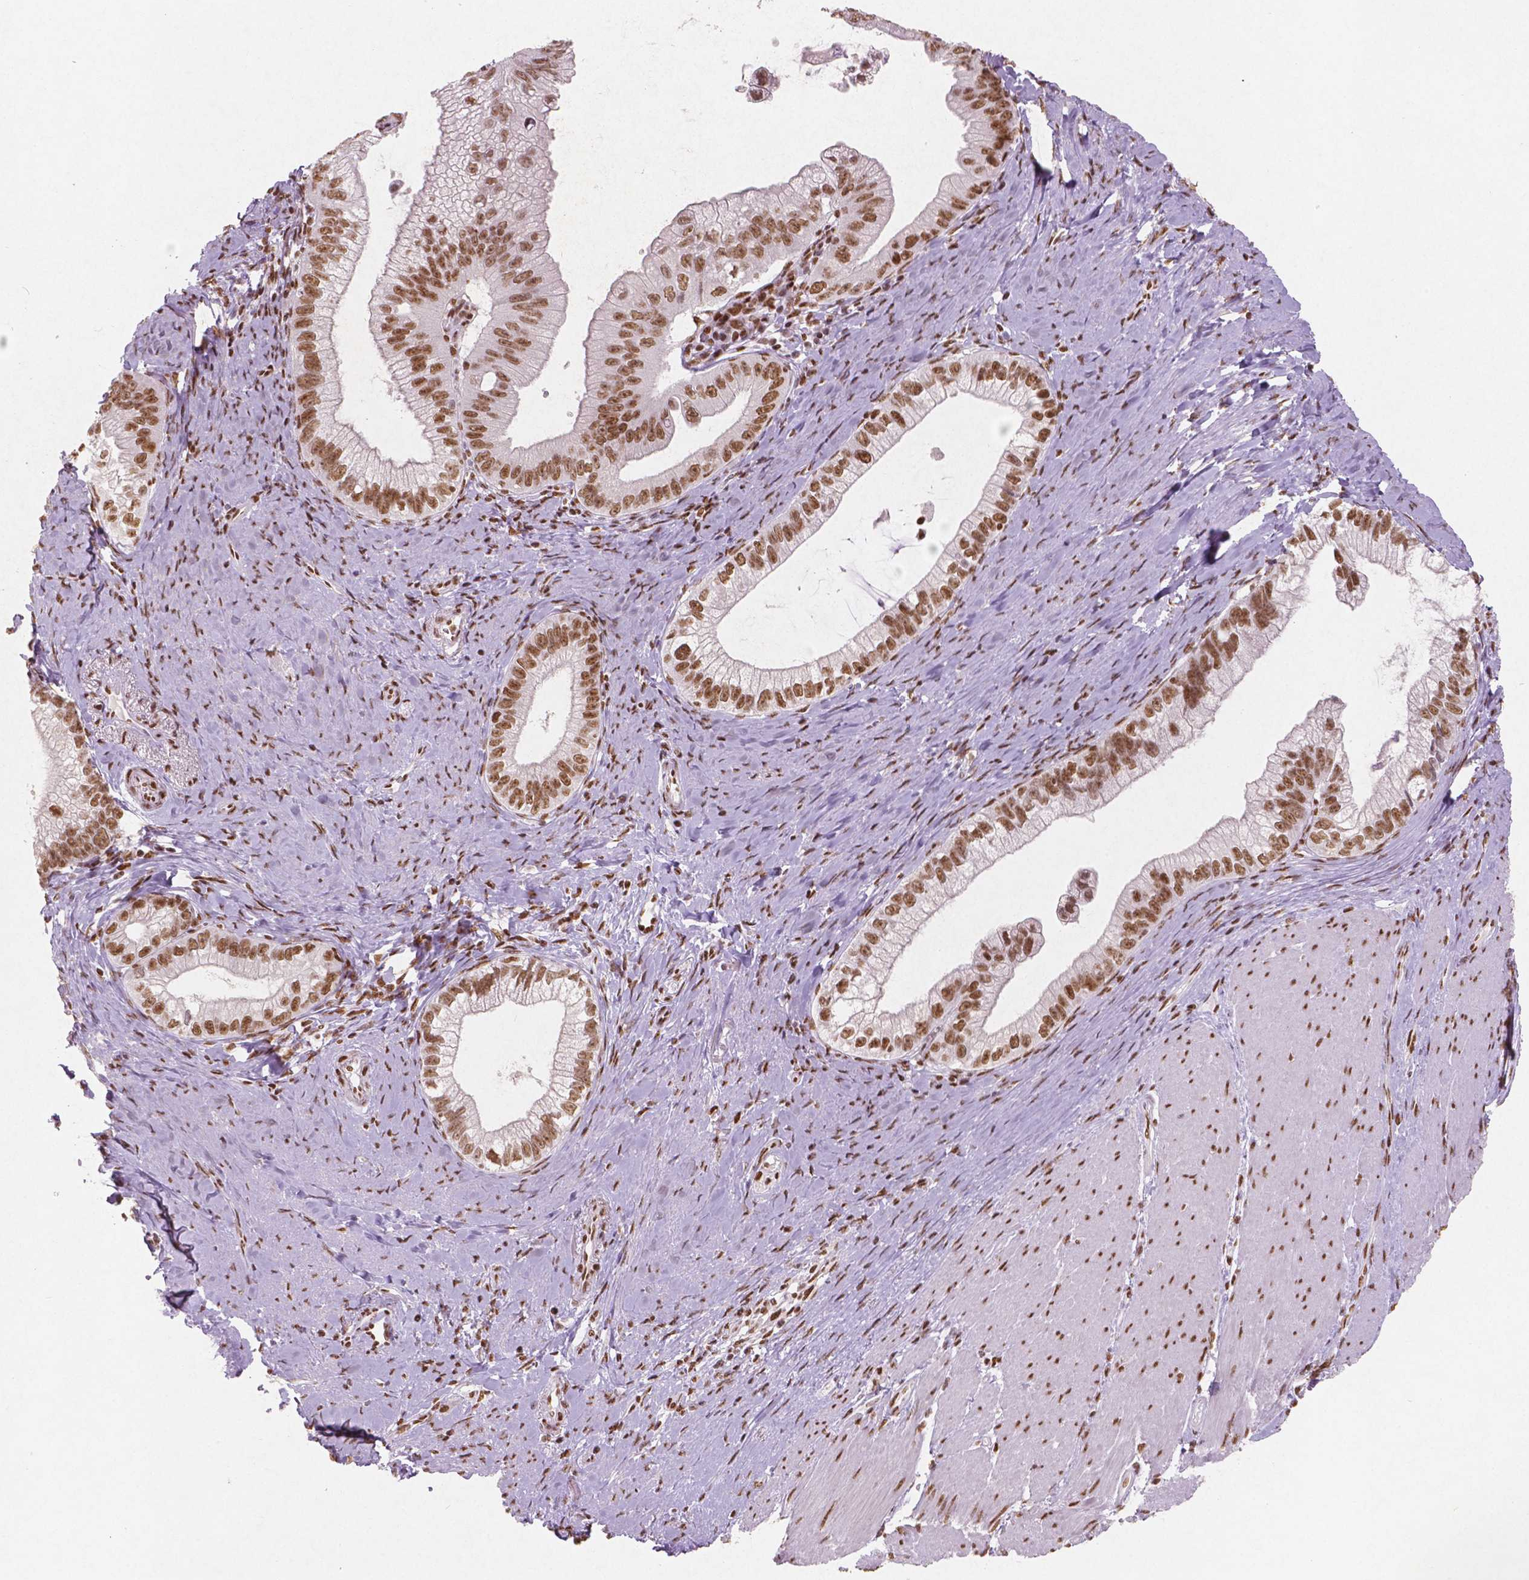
{"staining": {"intensity": "strong", "quantity": ">75%", "location": "nuclear"}, "tissue": "pancreatic cancer", "cell_type": "Tumor cells", "image_type": "cancer", "snomed": [{"axis": "morphology", "description": "Adenocarcinoma, NOS"}, {"axis": "topography", "description": "Pancreas"}], "caption": "Strong nuclear positivity for a protein is appreciated in approximately >75% of tumor cells of pancreatic adenocarcinoma using IHC.", "gene": "BRD4", "patient": {"sex": "male", "age": 70}}